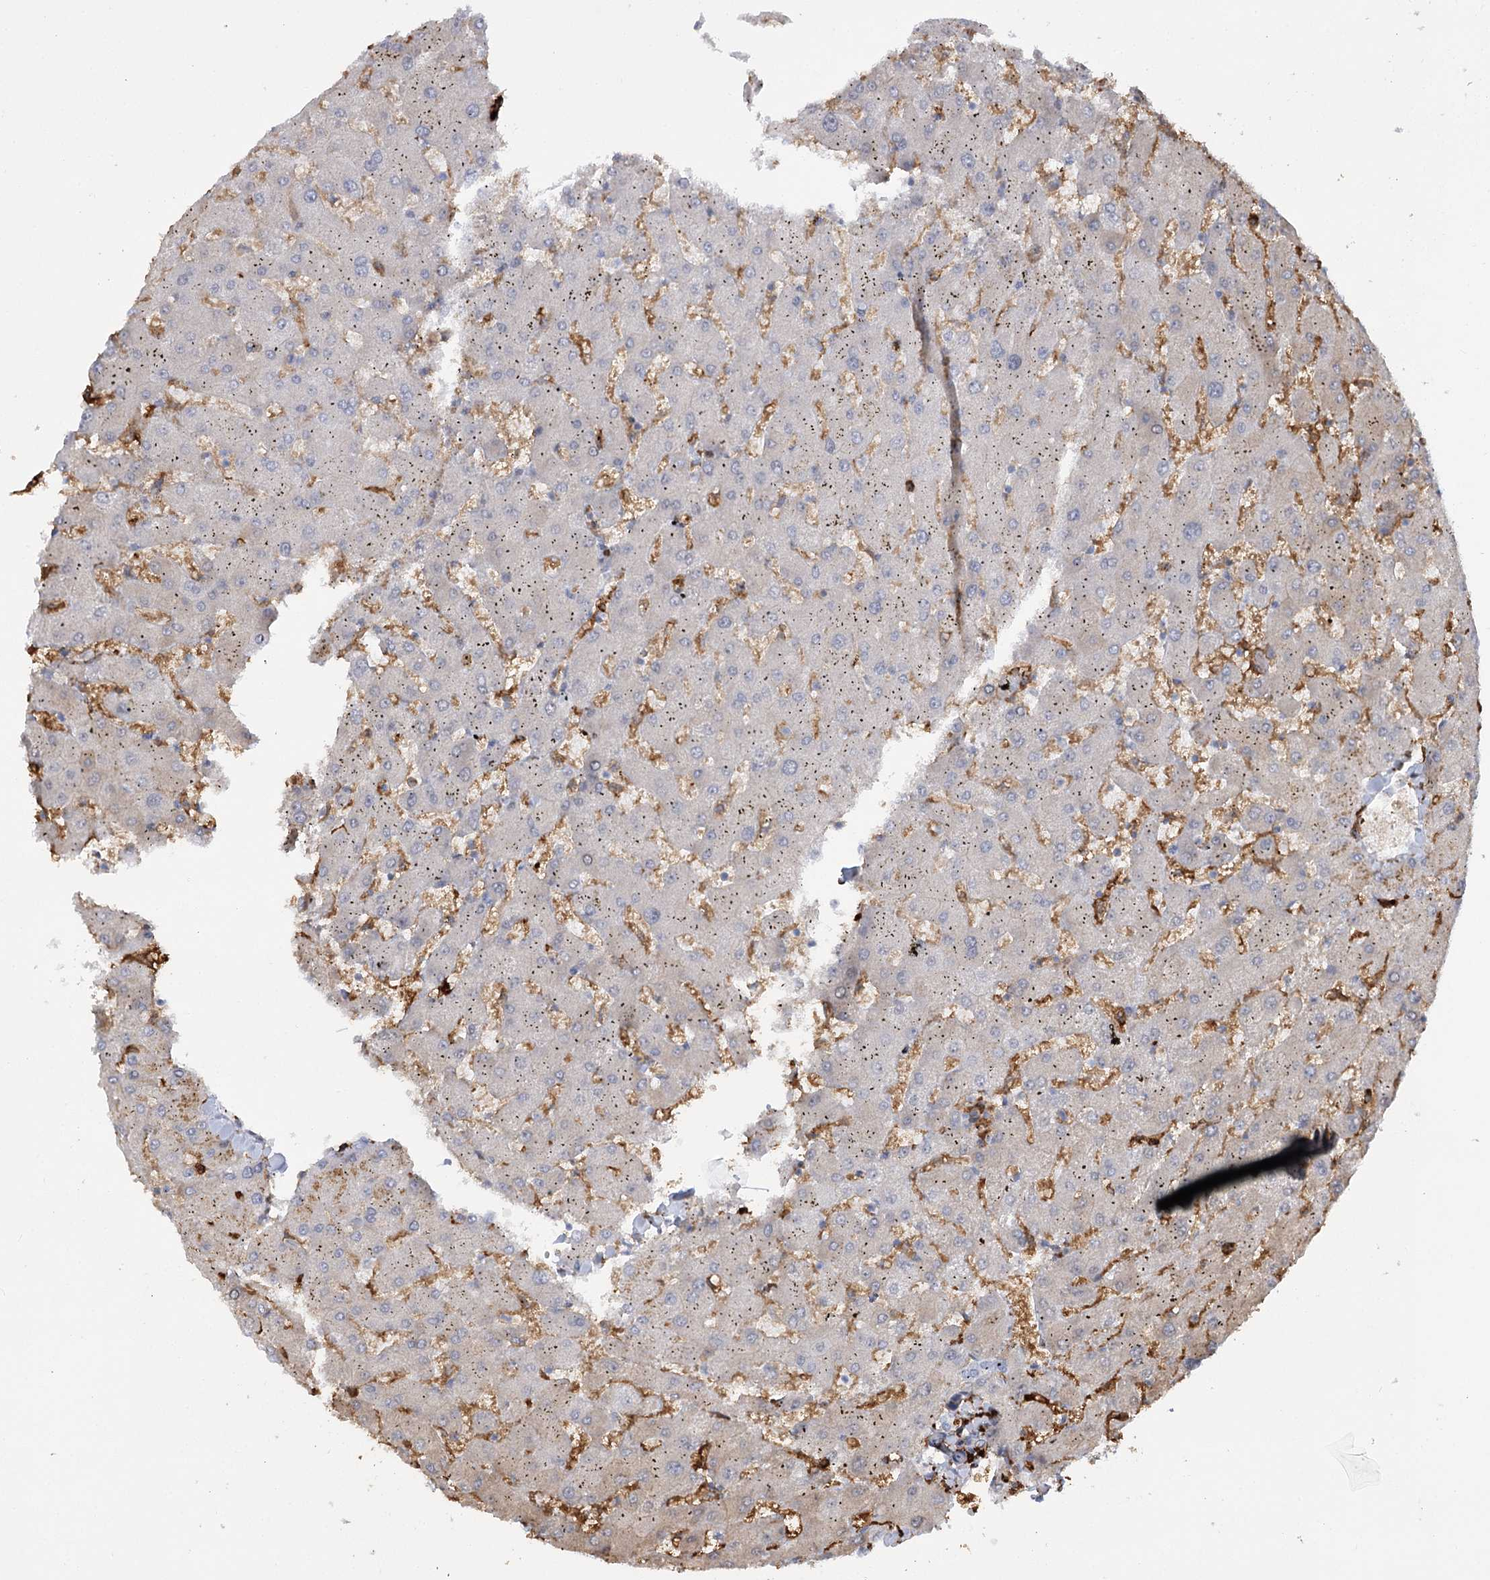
{"staining": {"intensity": "negative", "quantity": "none", "location": "none"}, "tissue": "liver", "cell_type": "Cholangiocytes", "image_type": "normal", "snomed": [{"axis": "morphology", "description": "Normal tissue, NOS"}, {"axis": "topography", "description": "Liver"}], "caption": "This is a photomicrograph of IHC staining of benign liver, which shows no staining in cholangiocytes.", "gene": "PIWIL4", "patient": {"sex": "female", "age": 63}}